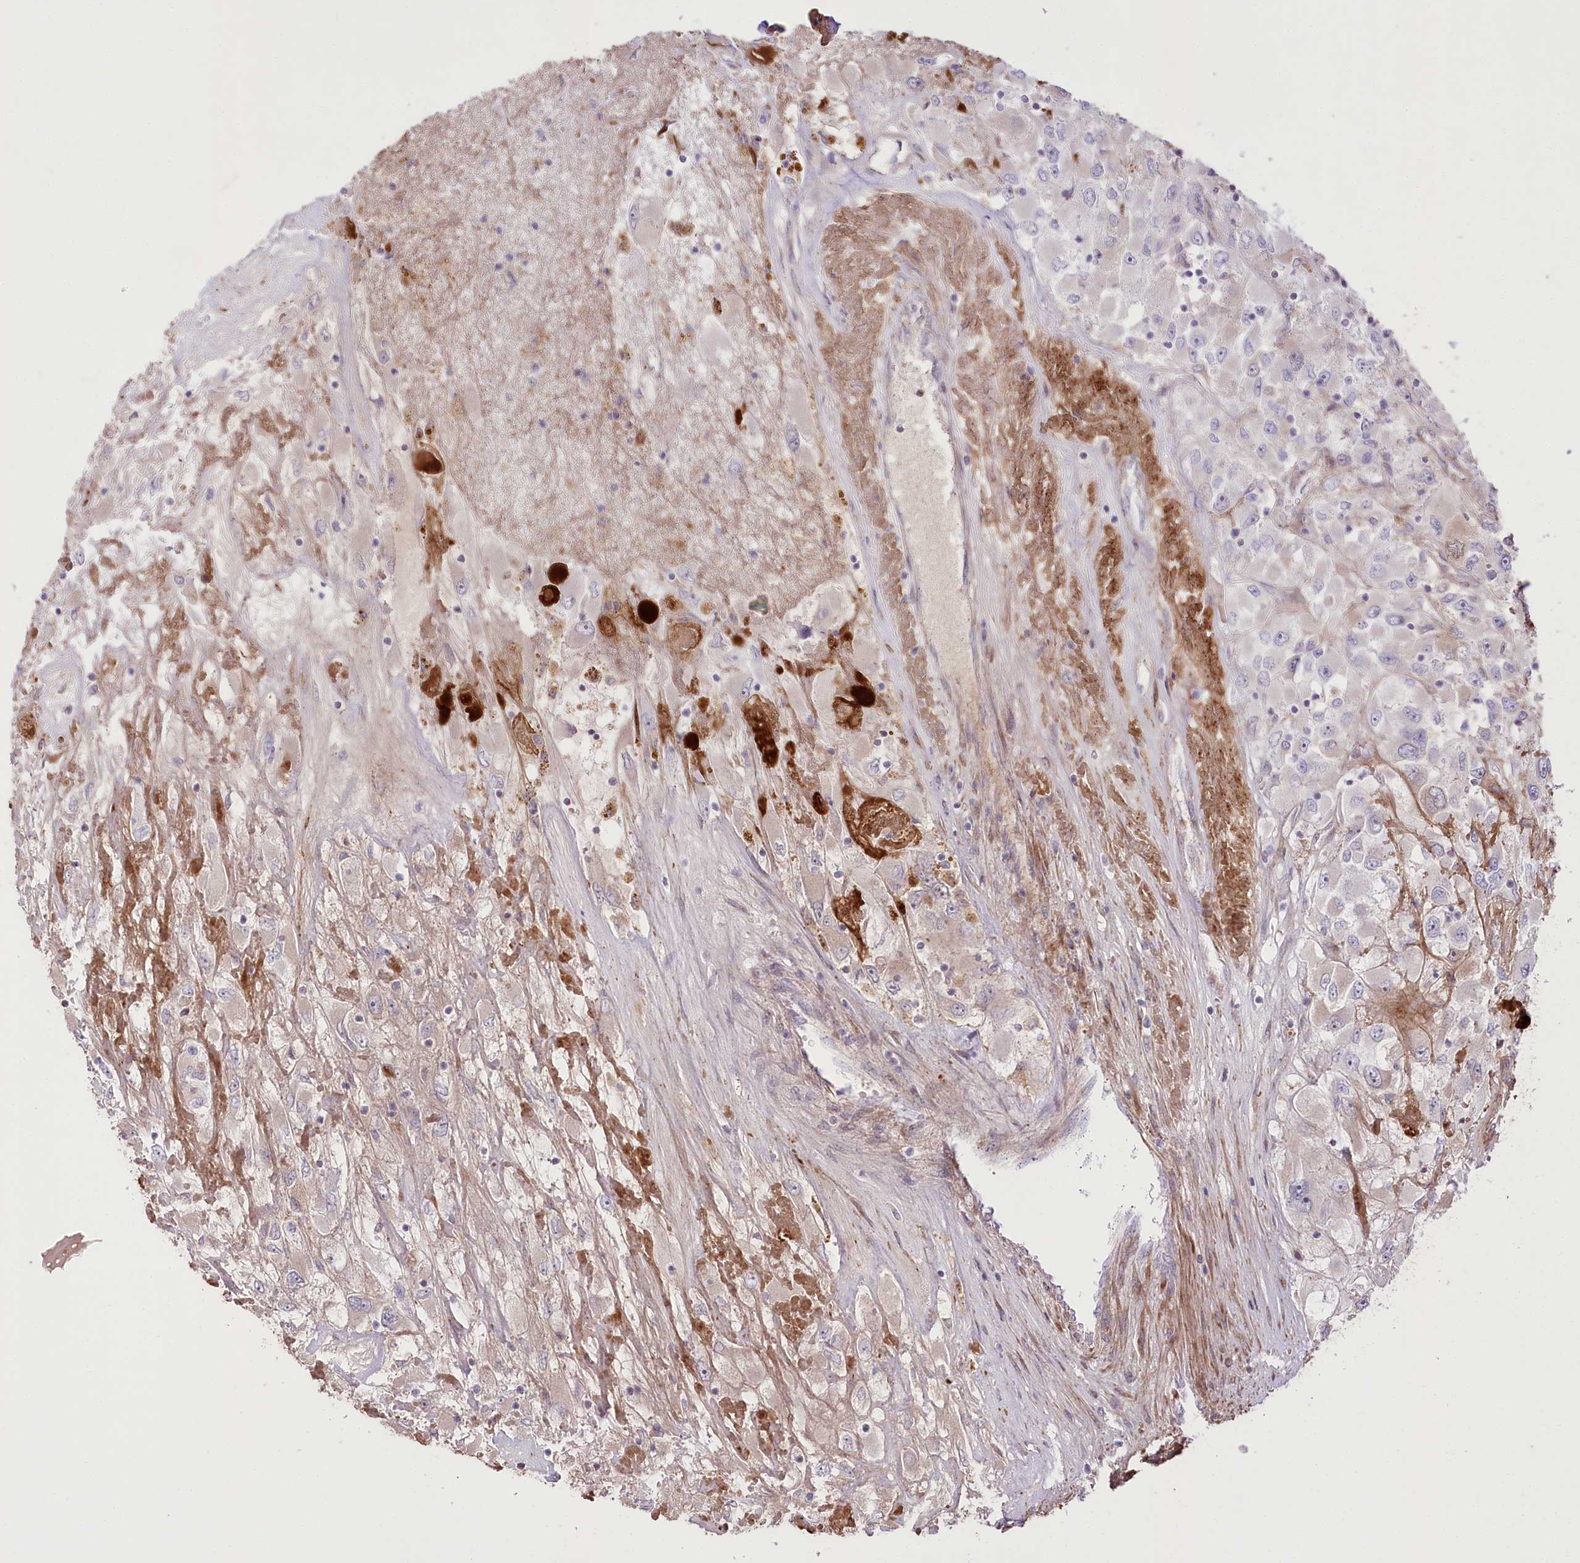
{"staining": {"intensity": "weak", "quantity": "25%-75%", "location": "cytoplasmic/membranous"}, "tissue": "renal cancer", "cell_type": "Tumor cells", "image_type": "cancer", "snomed": [{"axis": "morphology", "description": "Adenocarcinoma, NOS"}, {"axis": "topography", "description": "Kidney"}], "caption": "Protein staining reveals weak cytoplasmic/membranous positivity in approximately 25%-75% of tumor cells in renal cancer. The staining was performed using DAB, with brown indicating positive protein expression. Nuclei are stained blue with hematoxylin.", "gene": "RNF24", "patient": {"sex": "female", "age": 52}}